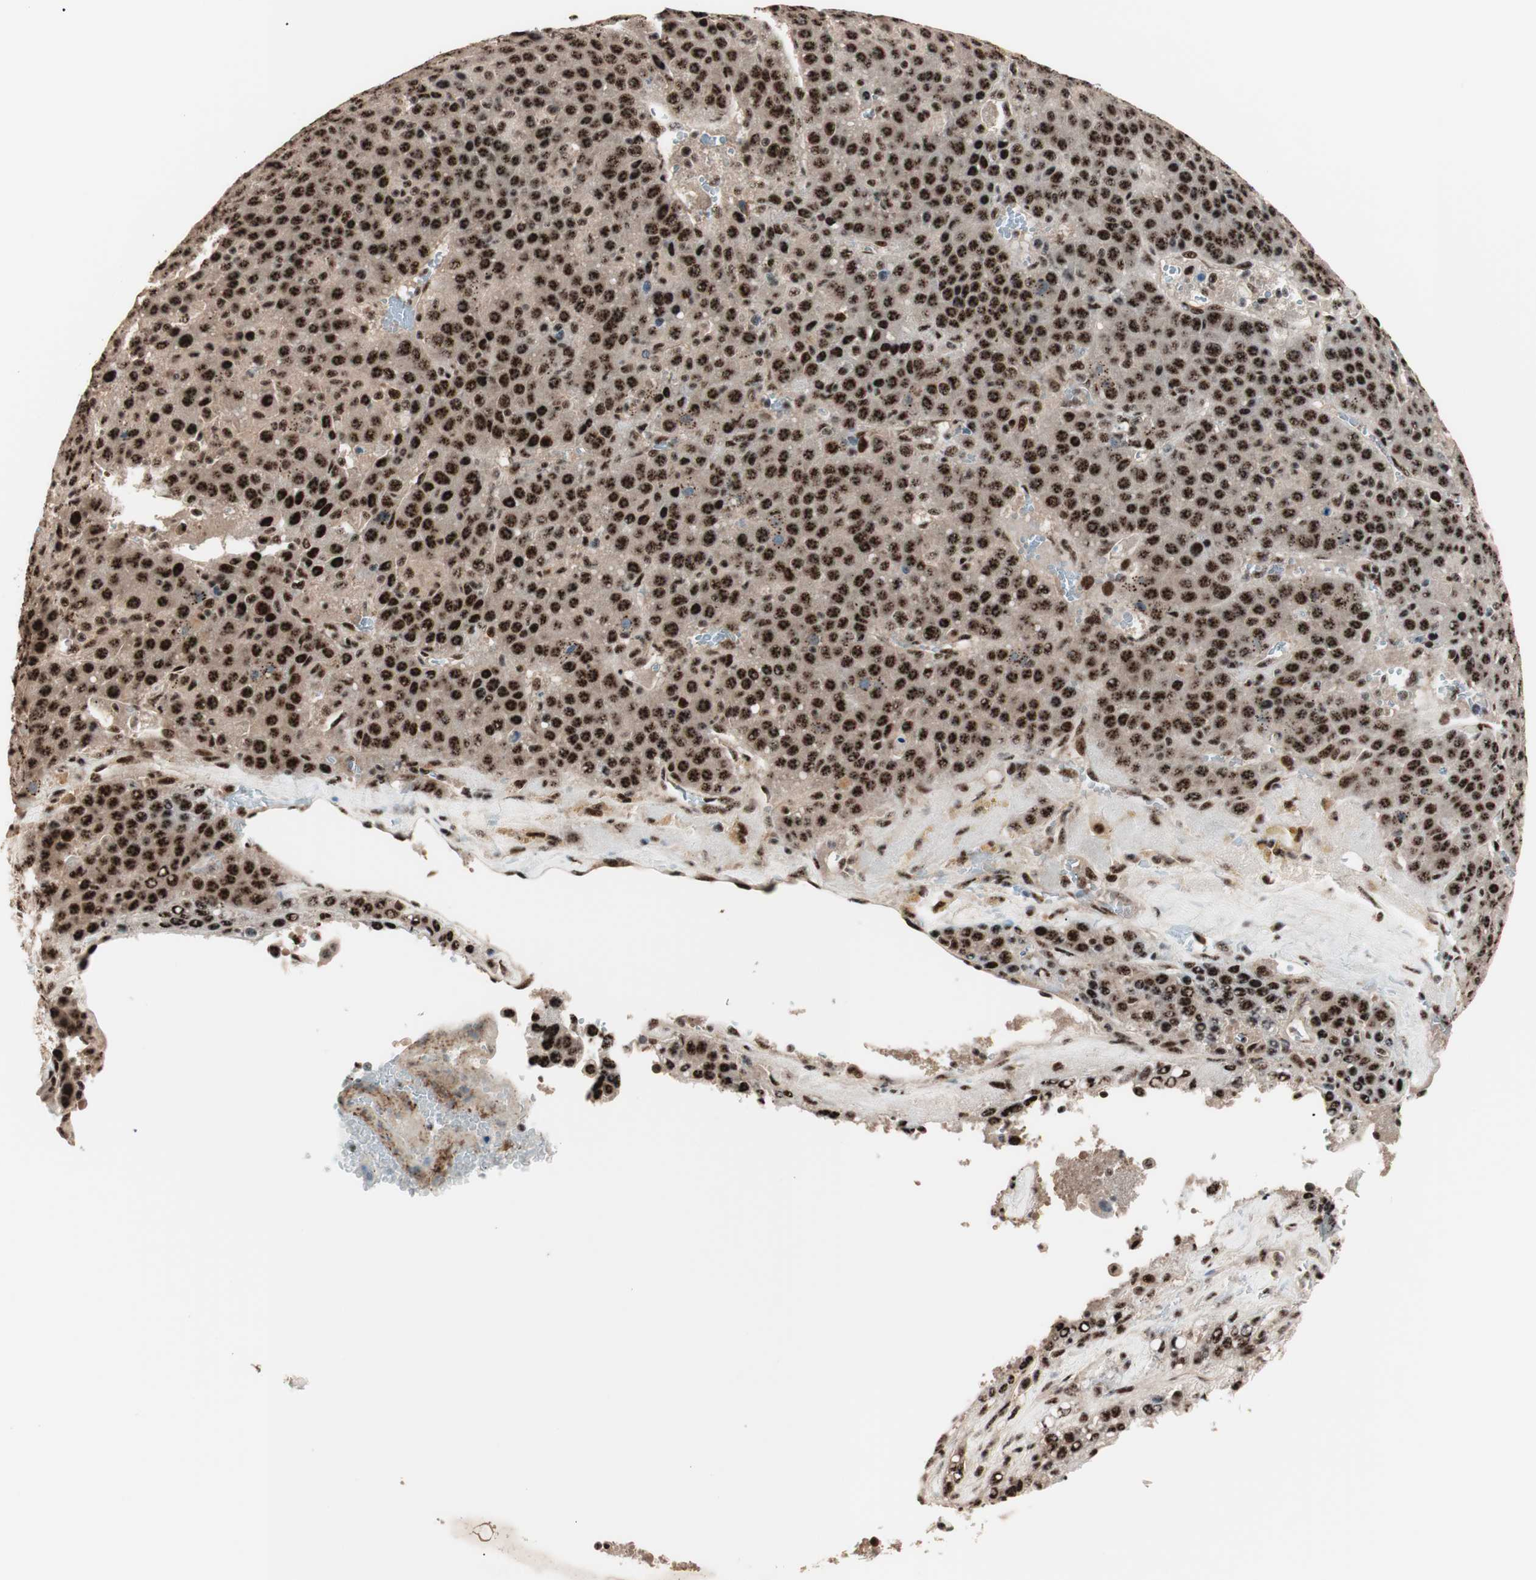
{"staining": {"intensity": "strong", "quantity": ">75%", "location": "nuclear"}, "tissue": "liver cancer", "cell_type": "Tumor cells", "image_type": "cancer", "snomed": [{"axis": "morphology", "description": "Carcinoma, Hepatocellular, NOS"}, {"axis": "topography", "description": "Liver"}], "caption": "A brown stain highlights strong nuclear expression of a protein in human liver hepatocellular carcinoma tumor cells.", "gene": "NR5A2", "patient": {"sex": "female", "age": 53}}